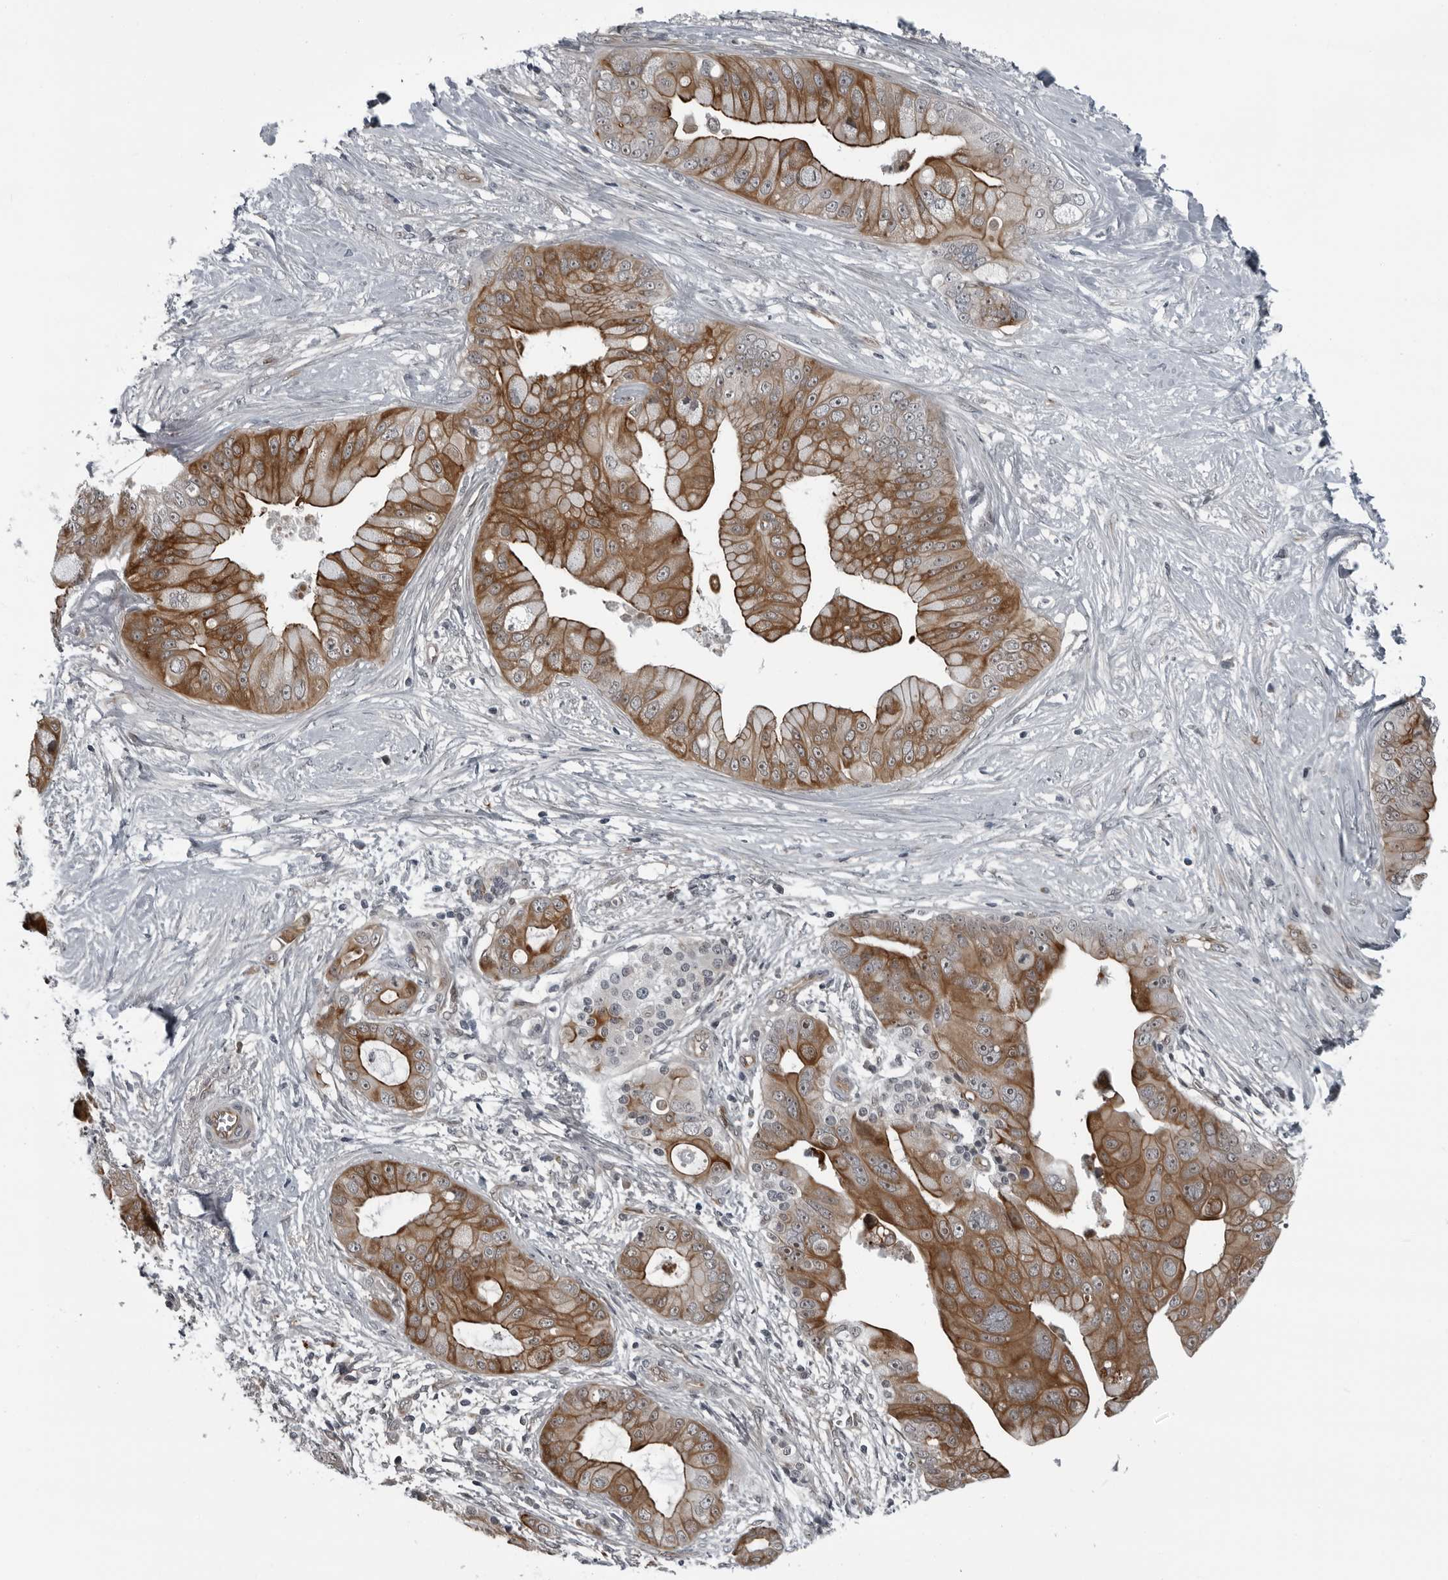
{"staining": {"intensity": "moderate", "quantity": ">75%", "location": "cytoplasmic/membranous"}, "tissue": "pancreatic cancer", "cell_type": "Tumor cells", "image_type": "cancer", "snomed": [{"axis": "morphology", "description": "Adenocarcinoma, NOS"}, {"axis": "topography", "description": "Pancreas"}], "caption": "A medium amount of moderate cytoplasmic/membranous expression is present in about >75% of tumor cells in pancreatic cancer (adenocarcinoma) tissue.", "gene": "FAM102B", "patient": {"sex": "female", "age": 75}}